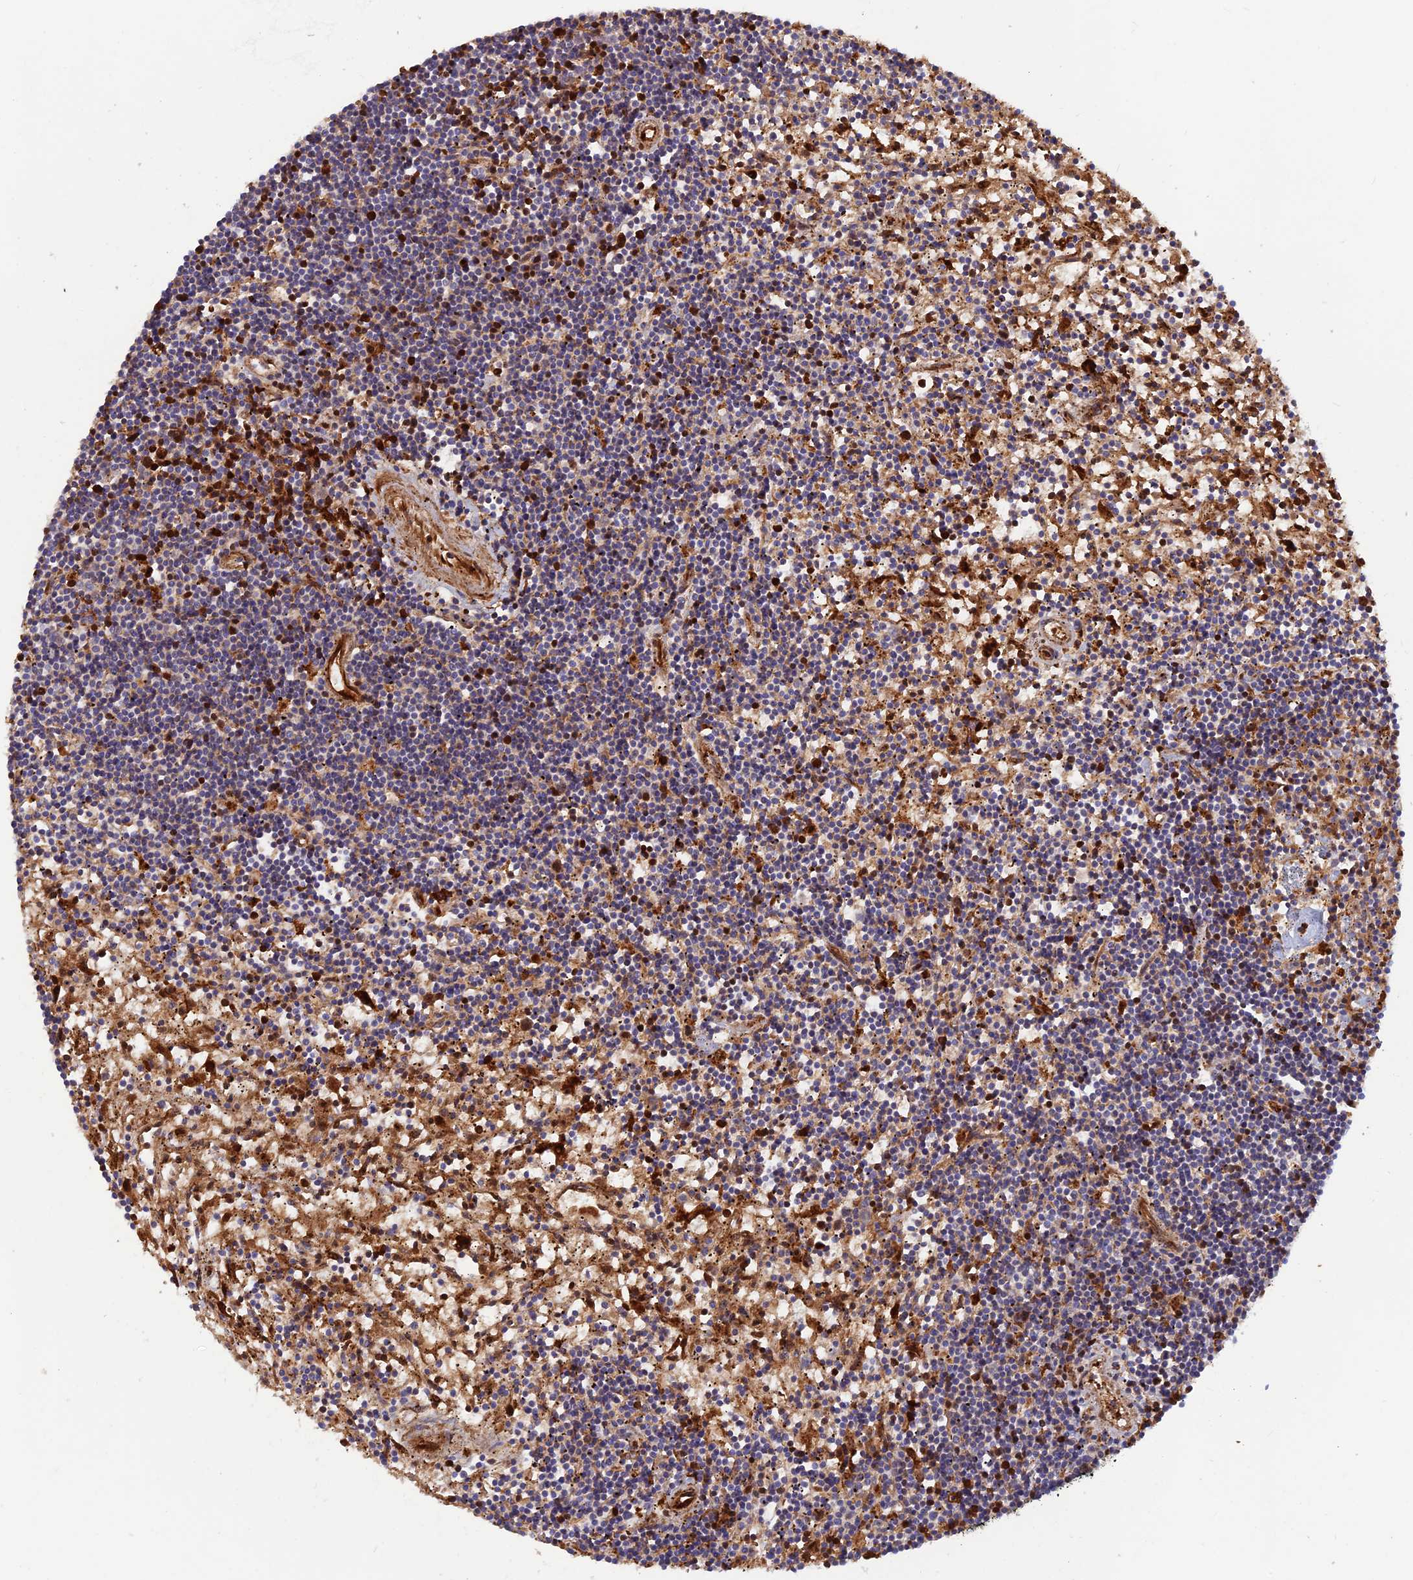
{"staining": {"intensity": "negative", "quantity": "none", "location": "none"}, "tissue": "lymphoma", "cell_type": "Tumor cells", "image_type": "cancer", "snomed": [{"axis": "morphology", "description": "Malignant lymphoma, non-Hodgkin's type, Low grade"}, {"axis": "topography", "description": "Spleen"}], "caption": "The micrograph demonstrates no staining of tumor cells in low-grade malignant lymphoma, non-Hodgkin's type.", "gene": "GMCL1", "patient": {"sex": "male", "age": 76}}